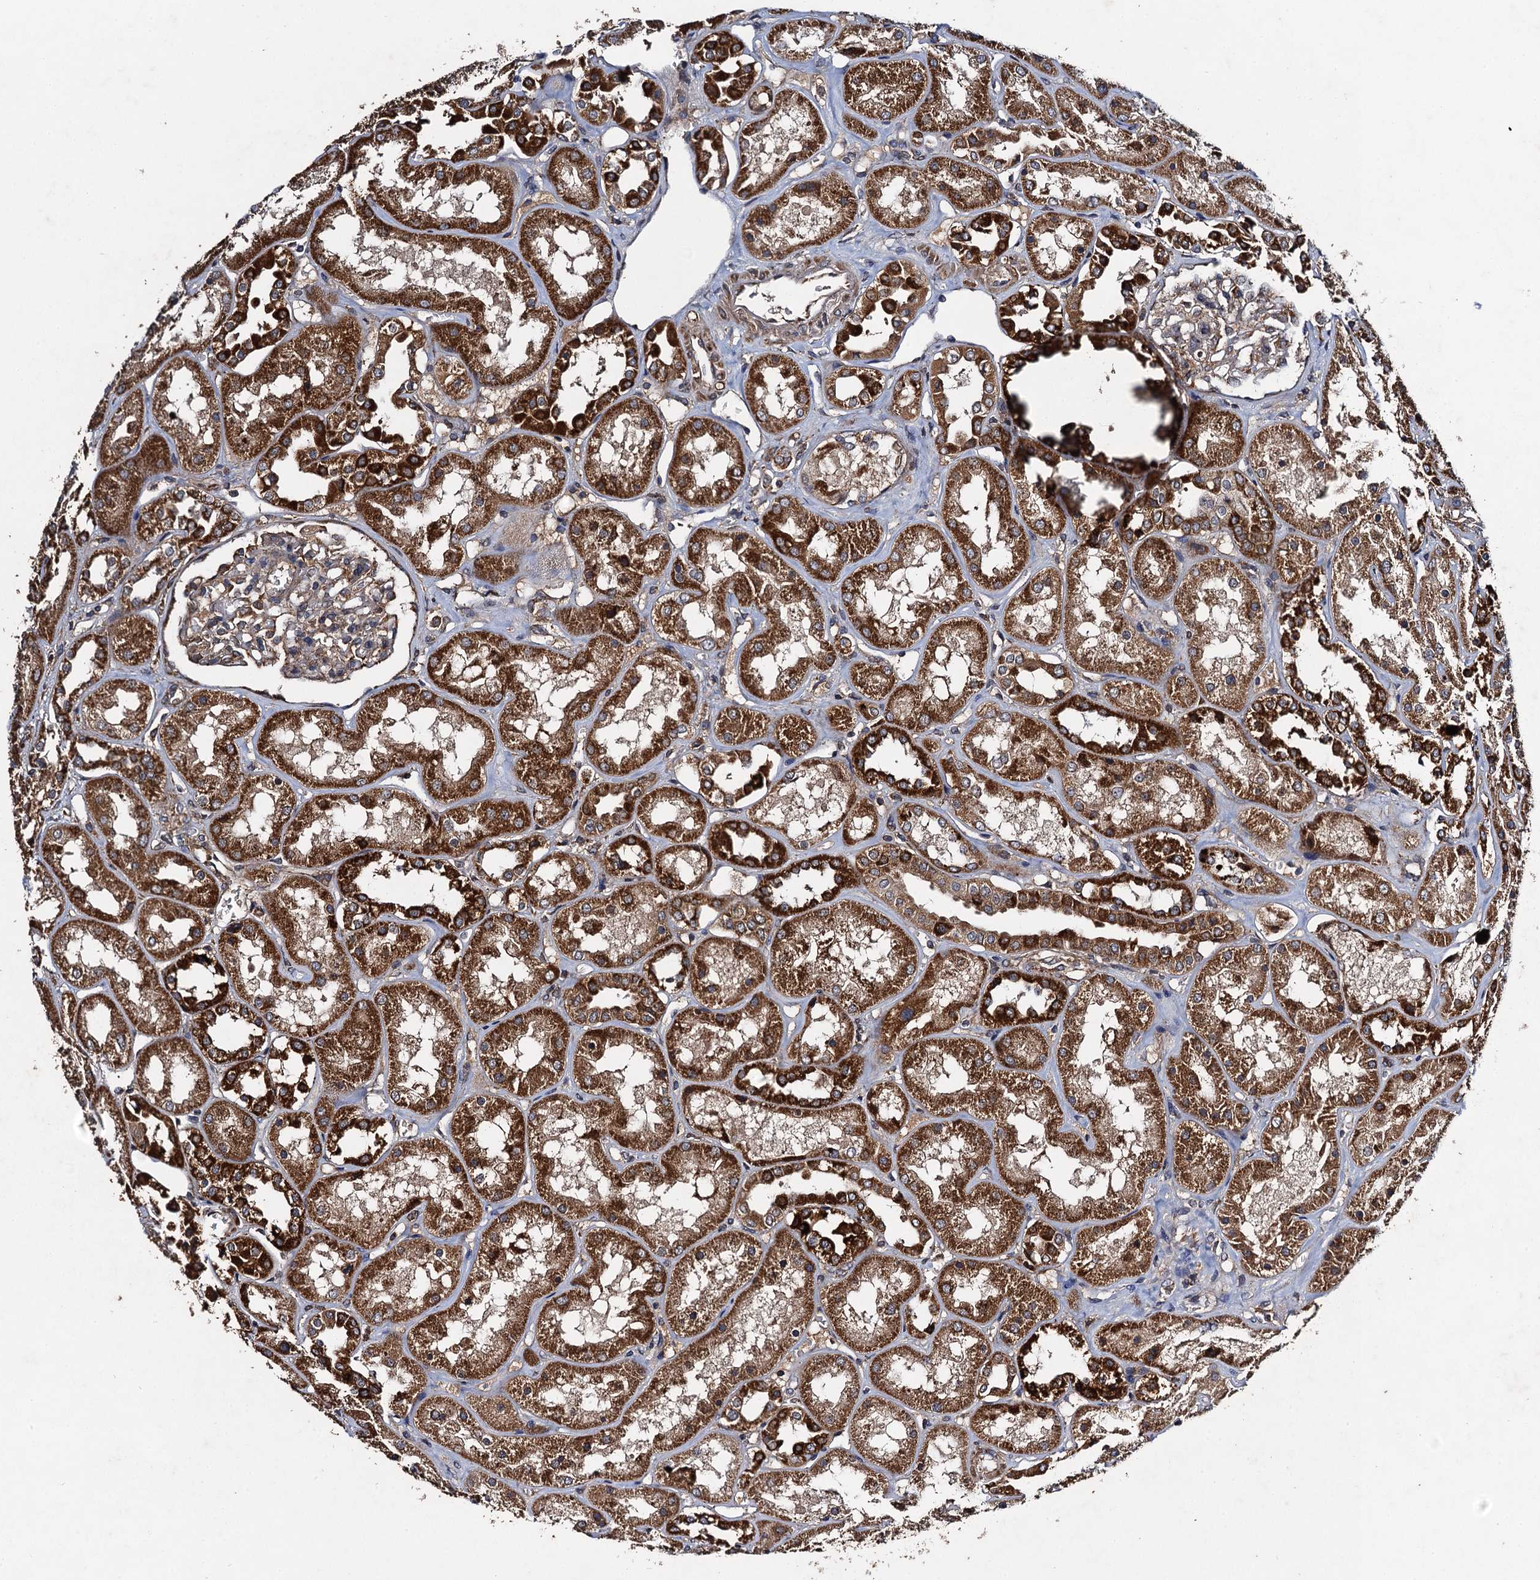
{"staining": {"intensity": "weak", "quantity": "25%-75%", "location": "cytoplasmic/membranous"}, "tissue": "kidney", "cell_type": "Cells in glomeruli", "image_type": "normal", "snomed": [{"axis": "morphology", "description": "Normal tissue, NOS"}, {"axis": "topography", "description": "Kidney"}], "caption": "This is a photomicrograph of immunohistochemistry (IHC) staining of normal kidney, which shows weak positivity in the cytoplasmic/membranous of cells in glomeruli.", "gene": "NDUFA13", "patient": {"sex": "male", "age": 70}}